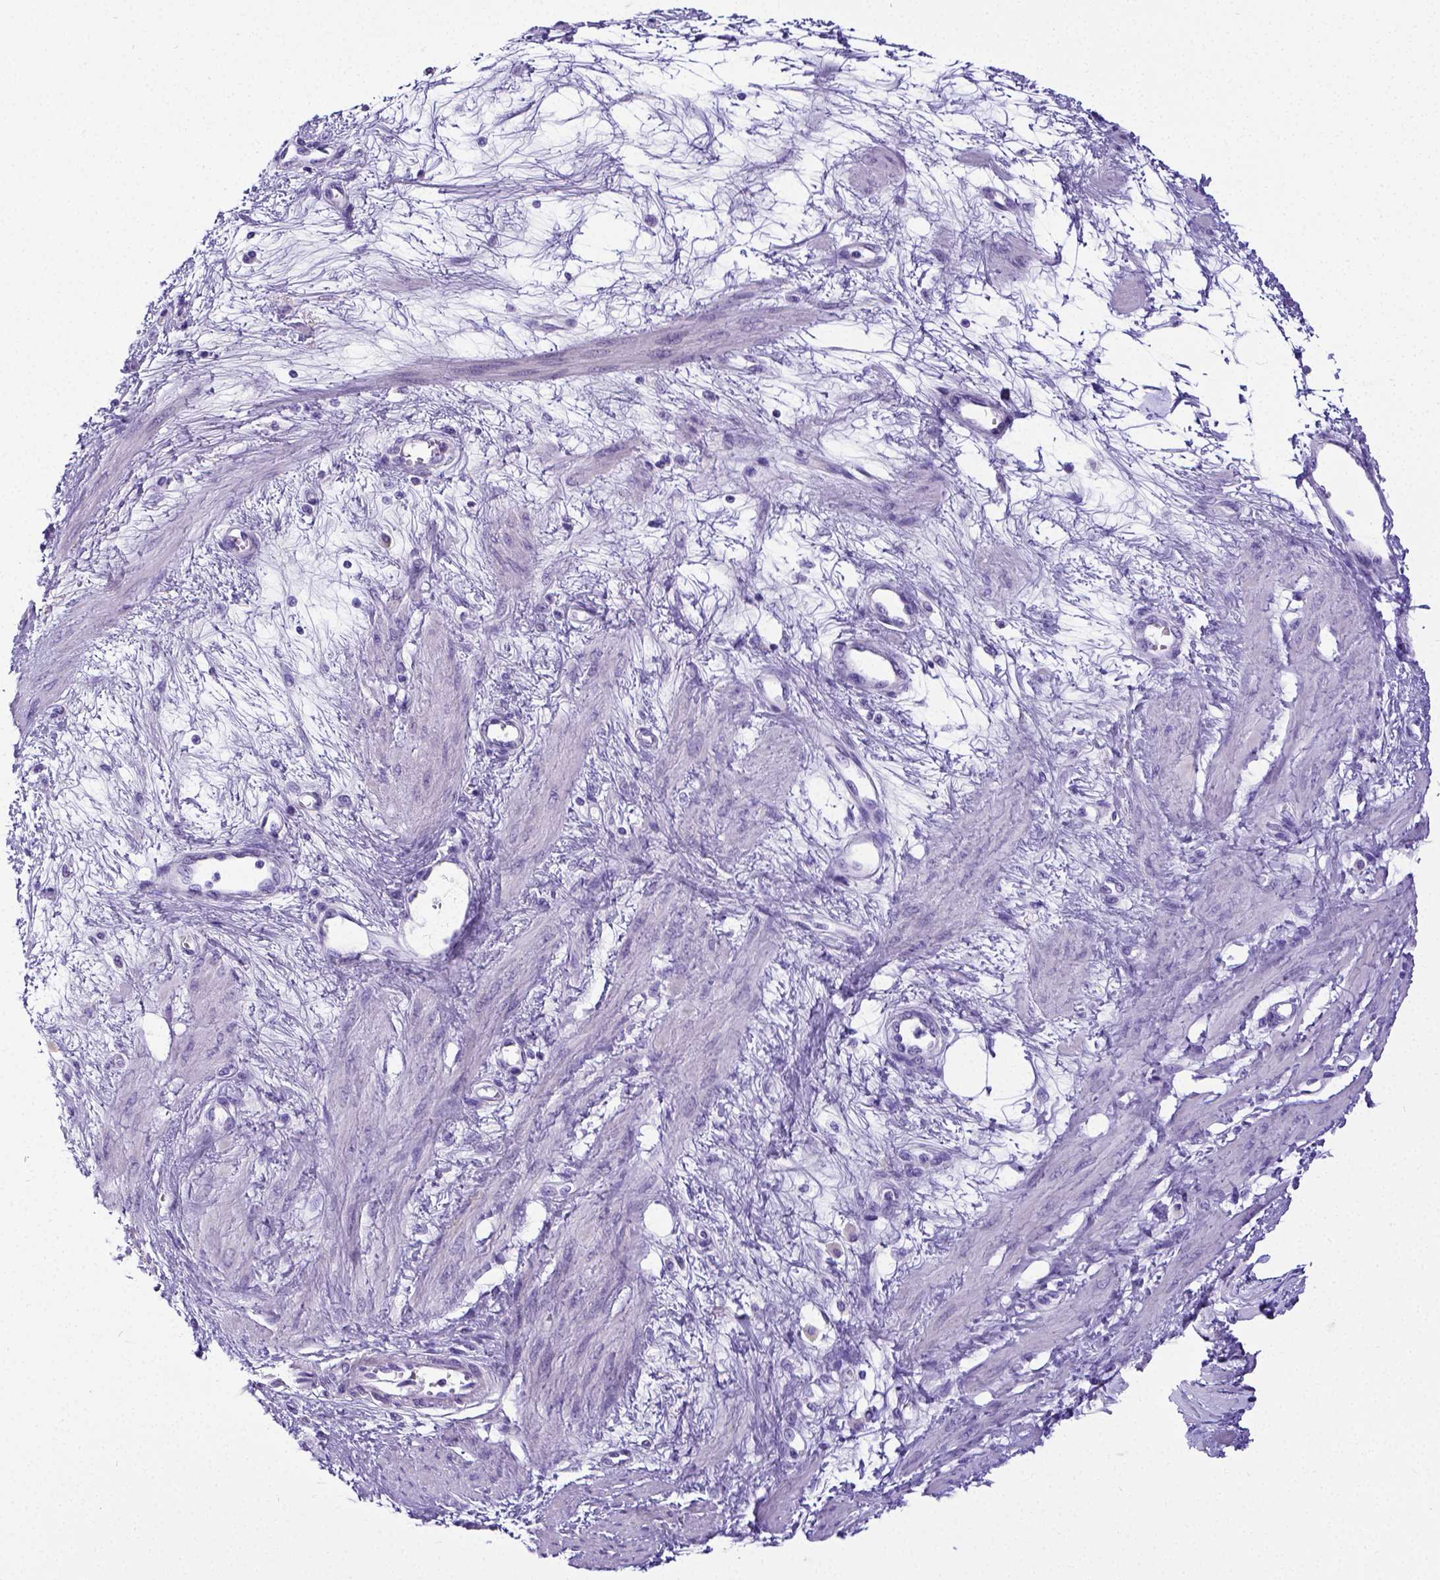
{"staining": {"intensity": "negative", "quantity": "none", "location": "none"}, "tissue": "smooth muscle", "cell_type": "Smooth muscle cells", "image_type": "normal", "snomed": [{"axis": "morphology", "description": "Normal tissue, NOS"}, {"axis": "topography", "description": "Smooth muscle"}, {"axis": "topography", "description": "Uterus"}], "caption": "Smooth muscle cells are negative for protein expression in unremarkable human smooth muscle. (DAB (3,3'-diaminobenzidine) immunohistochemistry with hematoxylin counter stain).", "gene": "SATB2", "patient": {"sex": "female", "age": 39}}